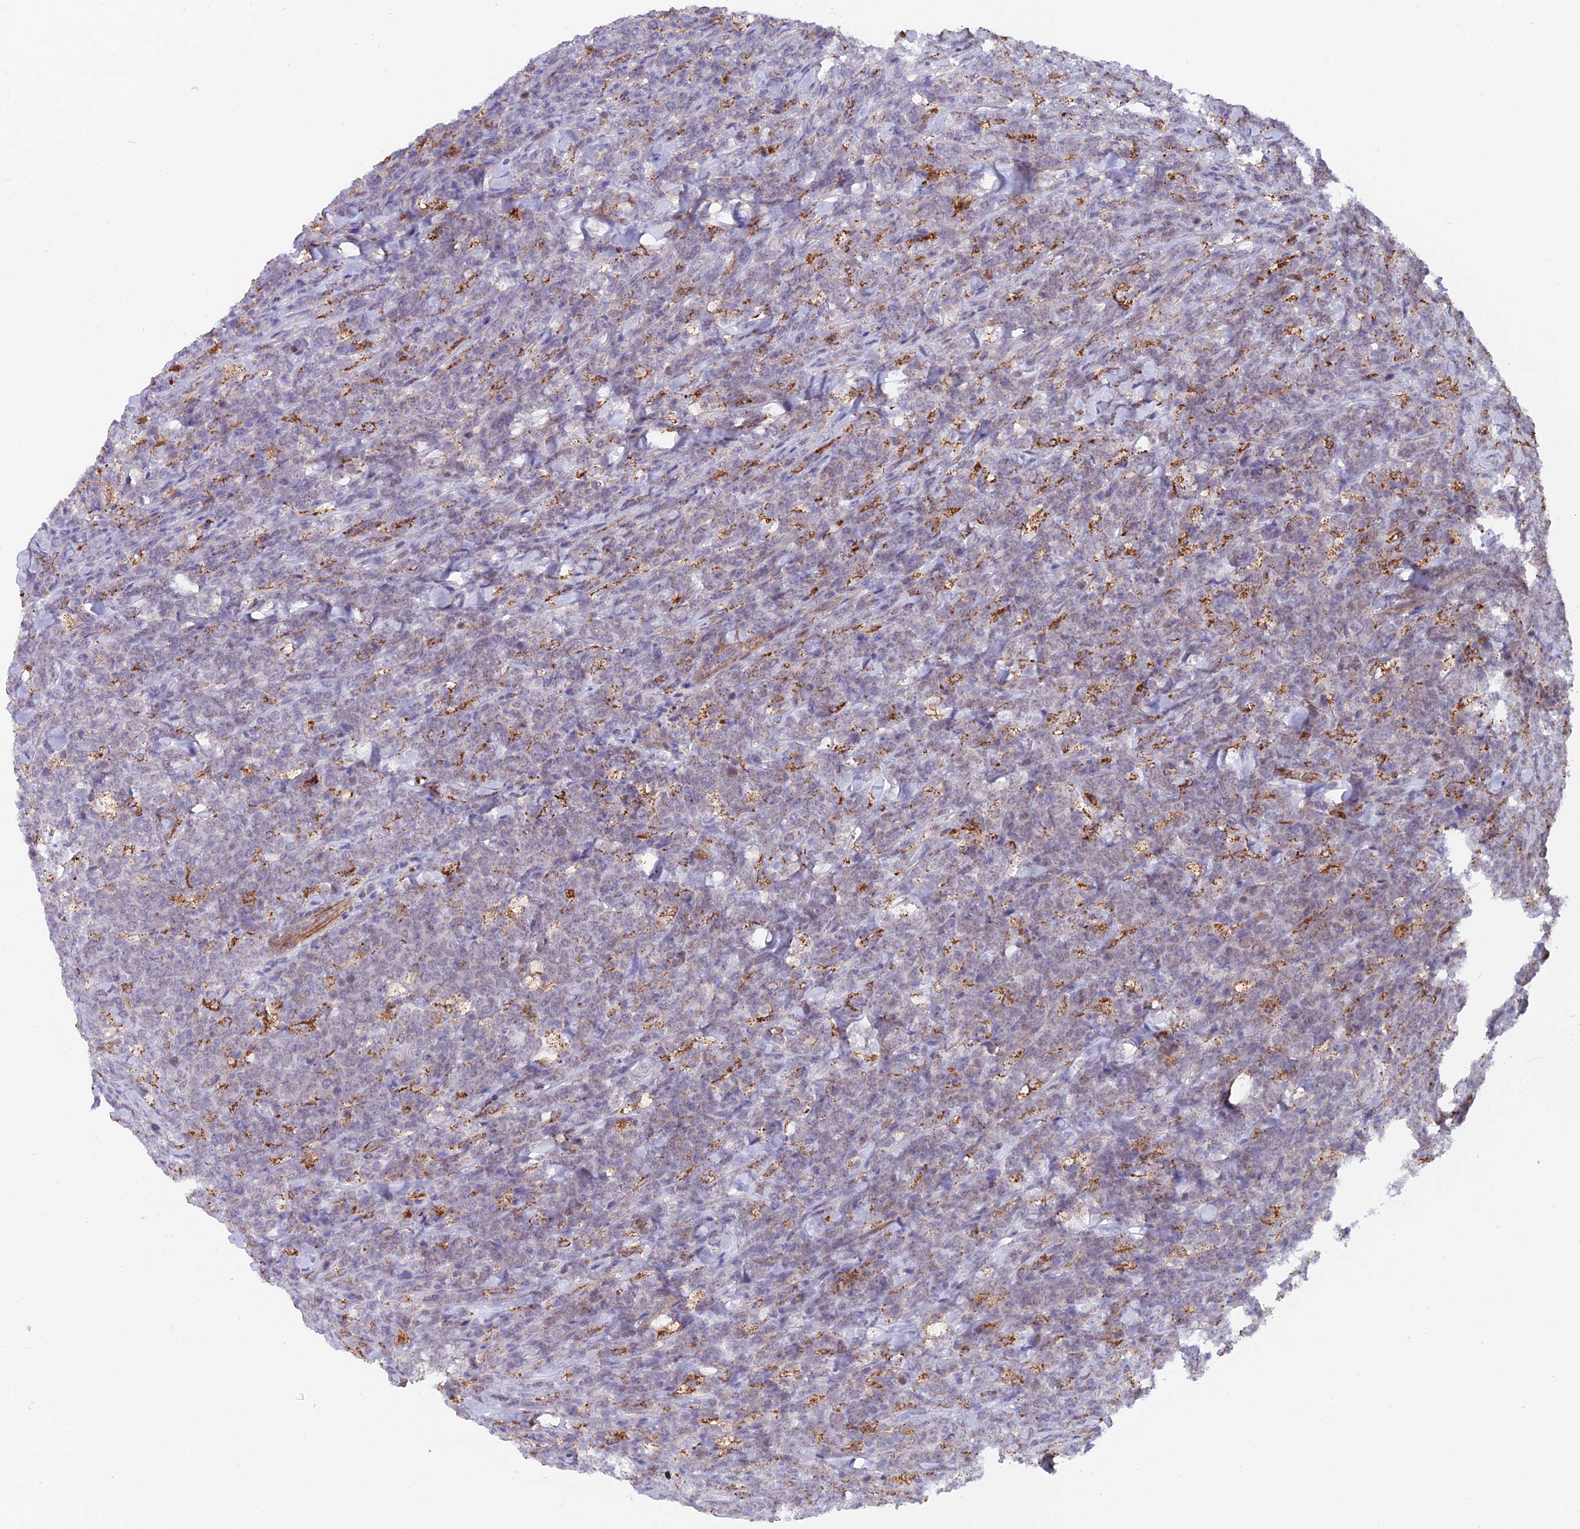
{"staining": {"intensity": "weak", "quantity": "25%-75%", "location": "cytoplasmic/membranous"}, "tissue": "lymphoma", "cell_type": "Tumor cells", "image_type": "cancer", "snomed": [{"axis": "morphology", "description": "Malignant lymphoma, non-Hodgkin's type, High grade"}, {"axis": "topography", "description": "Small intestine"}], "caption": "A low amount of weak cytoplasmic/membranous staining is appreciated in about 25%-75% of tumor cells in high-grade malignant lymphoma, non-Hodgkin's type tissue.", "gene": "TIGD6", "patient": {"sex": "male", "age": 8}}